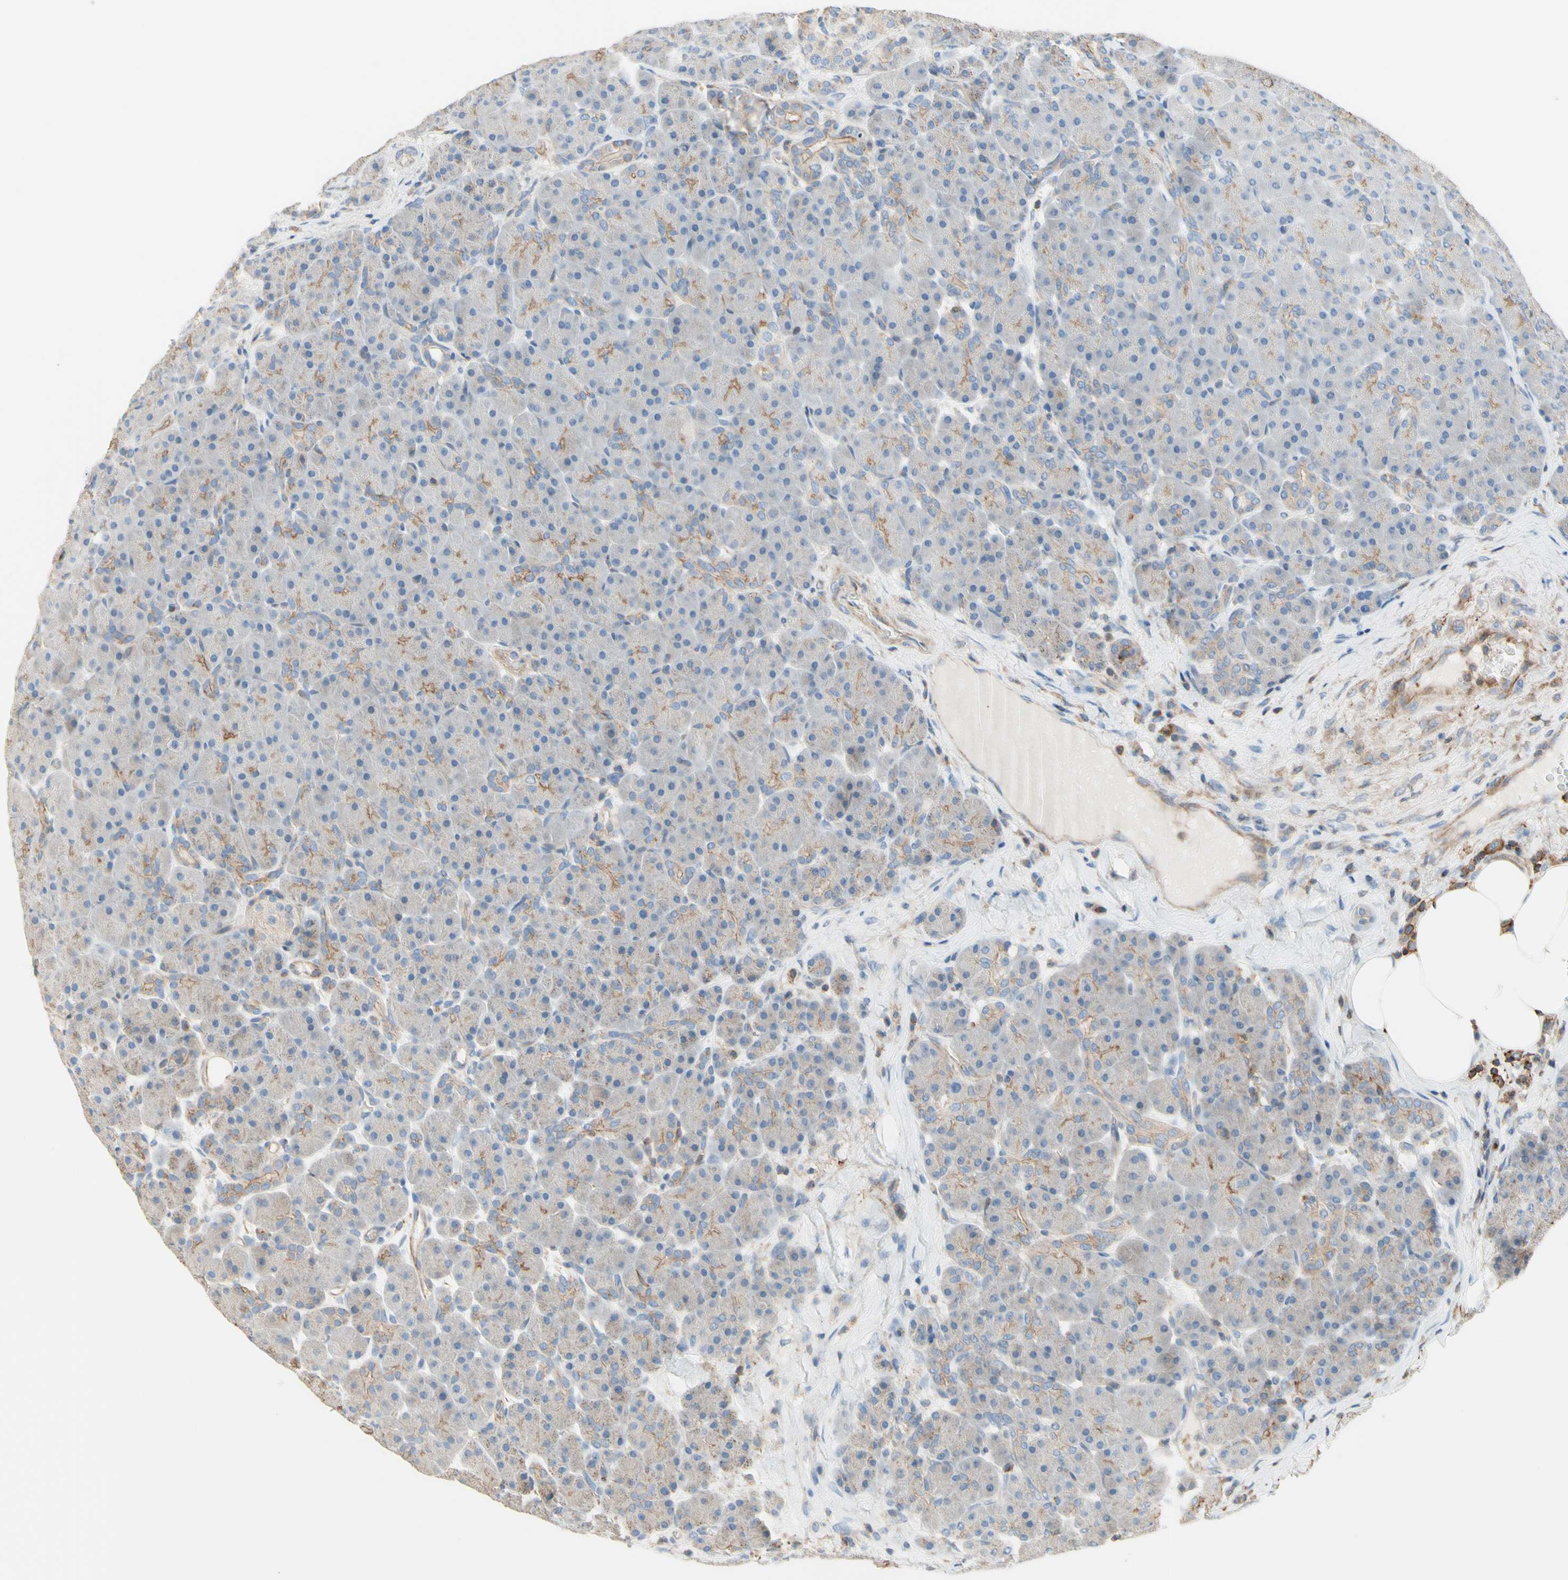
{"staining": {"intensity": "weak", "quantity": "<25%", "location": "cytoplasmic/membranous"}, "tissue": "pancreas", "cell_type": "Exocrine glandular cells", "image_type": "normal", "snomed": [{"axis": "morphology", "description": "Normal tissue, NOS"}, {"axis": "topography", "description": "Pancreas"}], "caption": "Protein analysis of benign pancreas reveals no significant positivity in exocrine glandular cells.", "gene": "SEMA4C", "patient": {"sex": "male", "age": 66}}